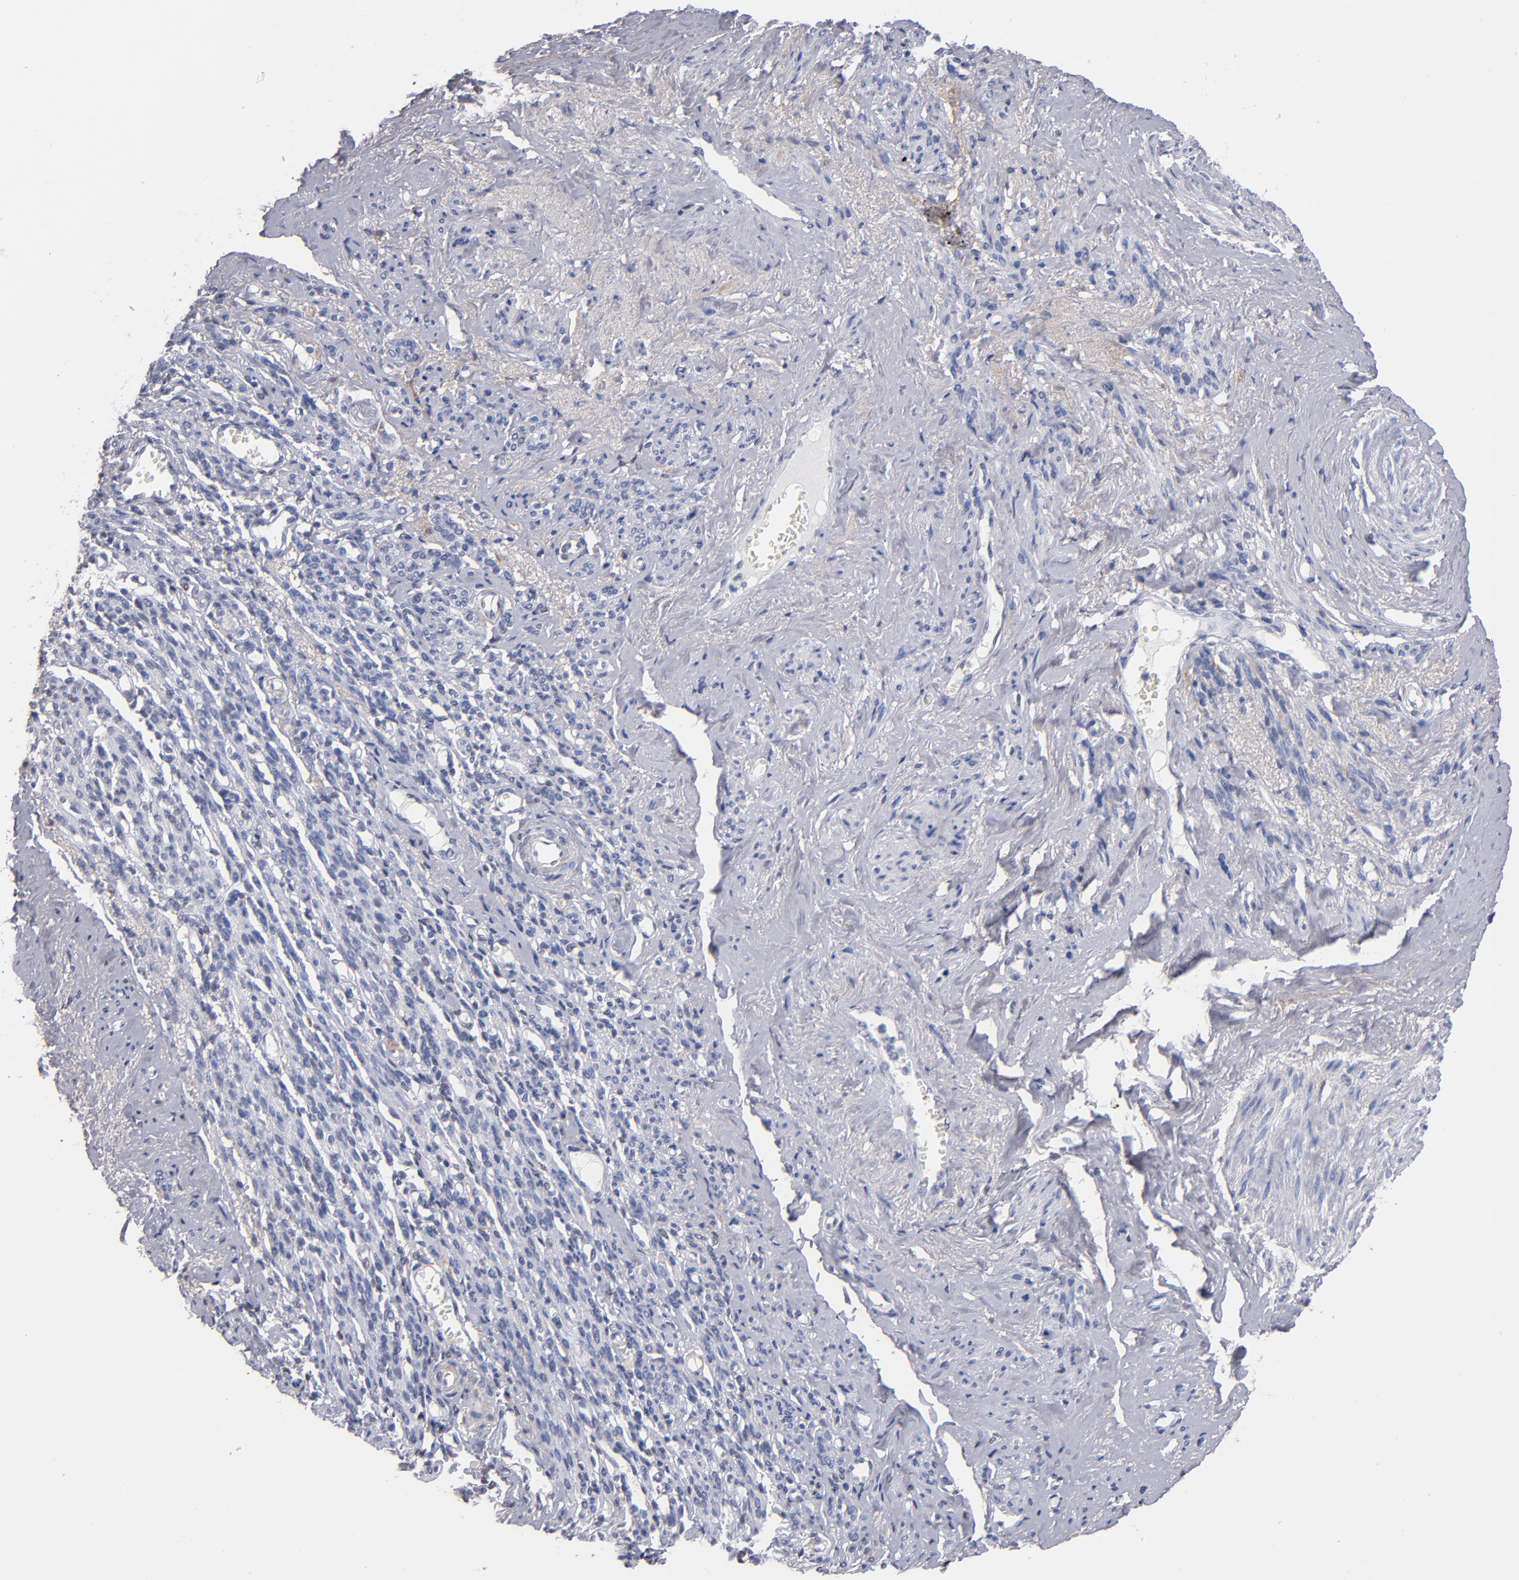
{"staining": {"intensity": "negative", "quantity": "none", "location": "none"}, "tissue": "endometrial cancer", "cell_type": "Tumor cells", "image_type": "cancer", "snomed": [{"axis": "morphology", "description": "Adenocarcinoma, NOS"}, {"axis": "topography", "description": "Endometrium"}], "caption": "The immunohistochemistry (IHC) image has no significant positivity in tumor cells of endometrial cancer (adenocarcinoma) tissue. (IHC, brightfield microscopy, high magnification).", "gene": "MN1", "patient": {"sex": "female", "age": 75}}